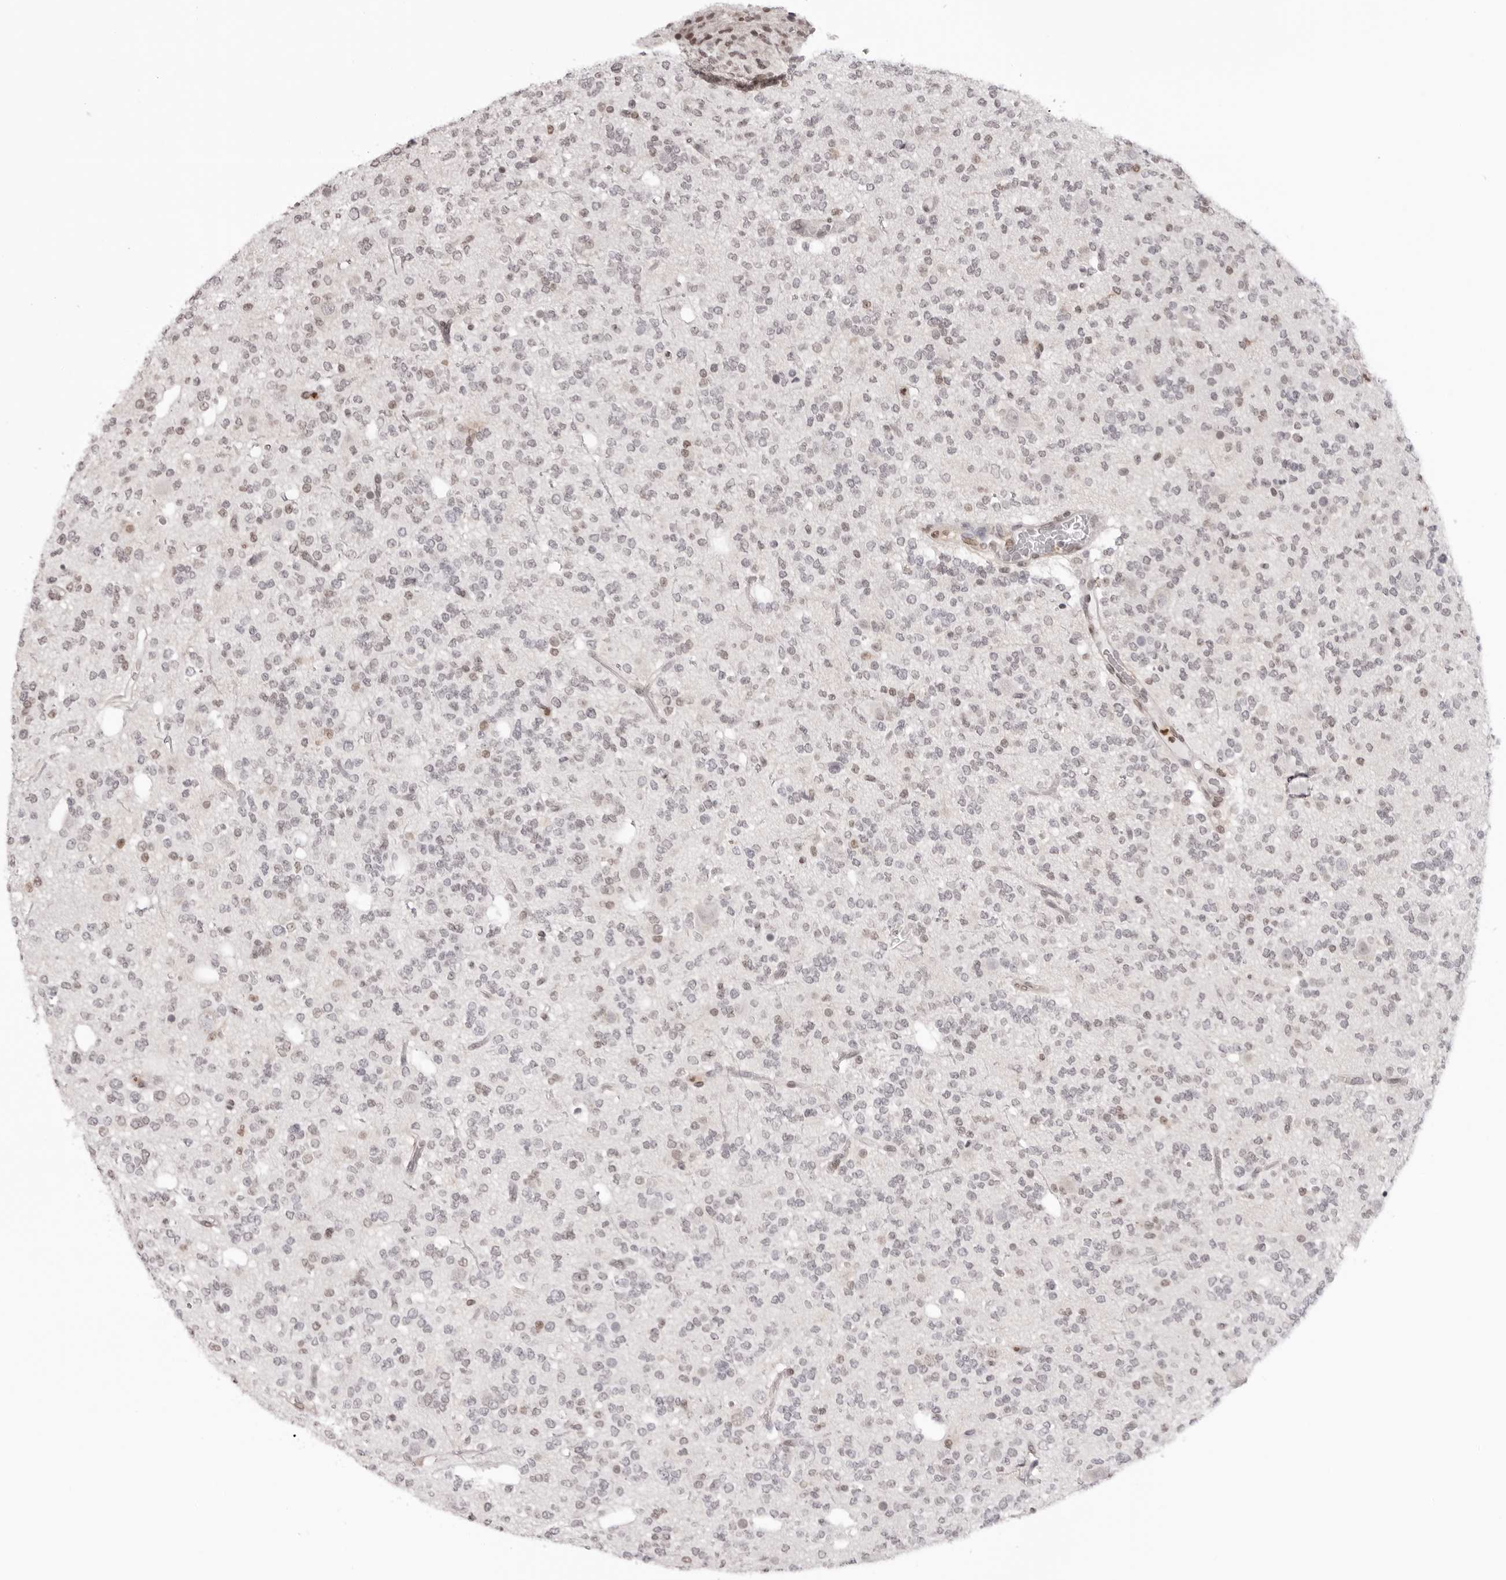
{"staining": {"intensity": "weak", "quantity": "<25%", "location": "nuclear"}, "tissue": "glioma", "cell_type": "Tumor cells", "image_type": "cancer", "snomed": [{"axis": "morphology", "description": "Glioma, malignant, Low grade"}, {"axis": "topography", "description": "Brain"}], "caption": "This is an immunohistochemistry micrograph of low-grade glioma (malignant). There is no staining in tumor cells.", "gene": "HSPA4", "patient": {"sex": "male", "age": 38}}